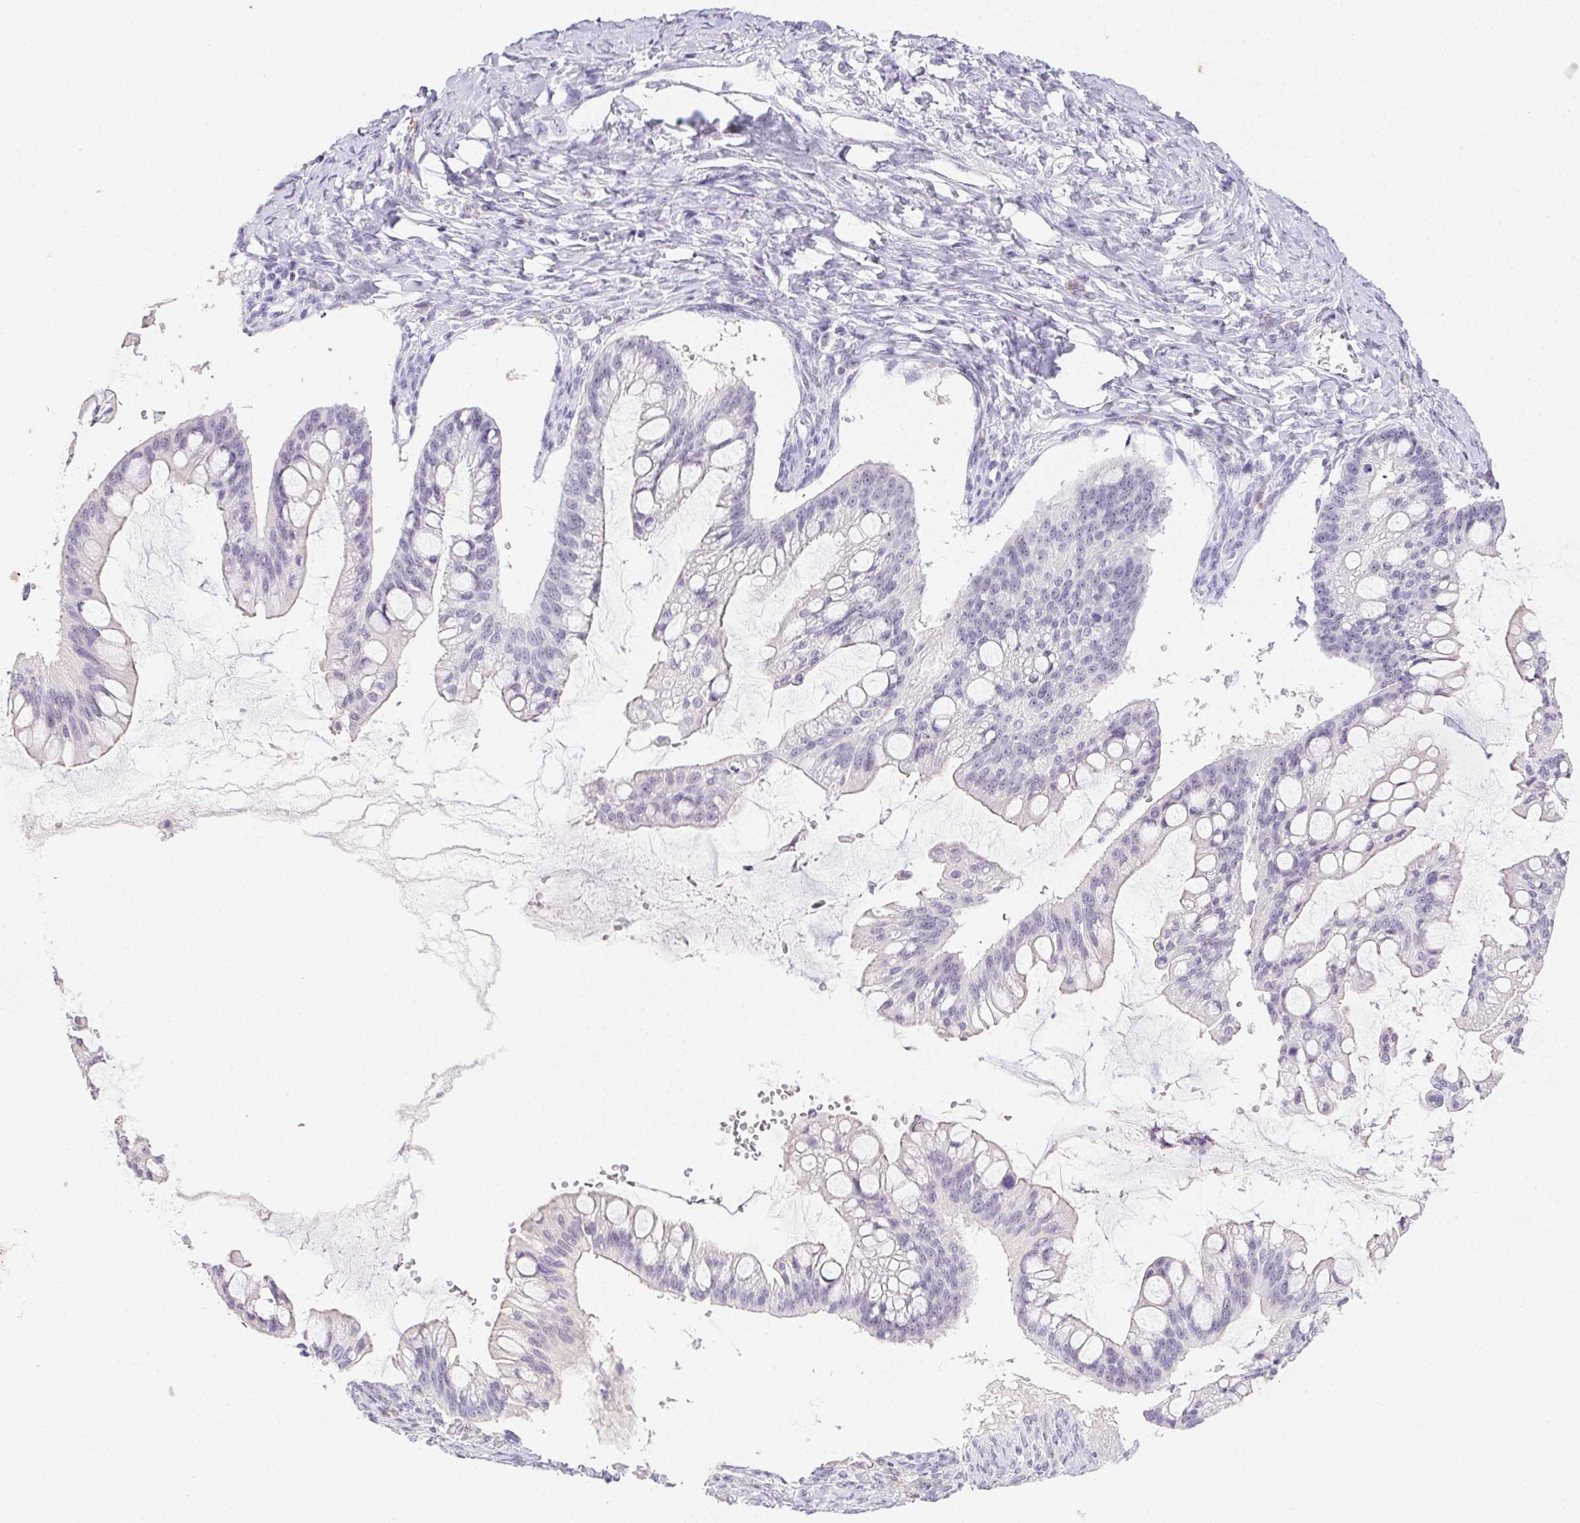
{"staining": {"intensity": "negative", "quantity": "none", "location": "none"}, "tissue": "ovarian cancer", "cell_type": "Tumor cells", "image_type": "cancer", "snomed": [{"axis": "morphology", "description": "Cystadenocarcinoma, mucinous, NOS"}, {"axis": "topography", "description": "Ovary"}], "caption": "The histopathology image demonstrates no staining of tumor cells in ovarian cancer.", "gene": "ST8SIA3", "patient": {"sex": "female", "age": 73}}